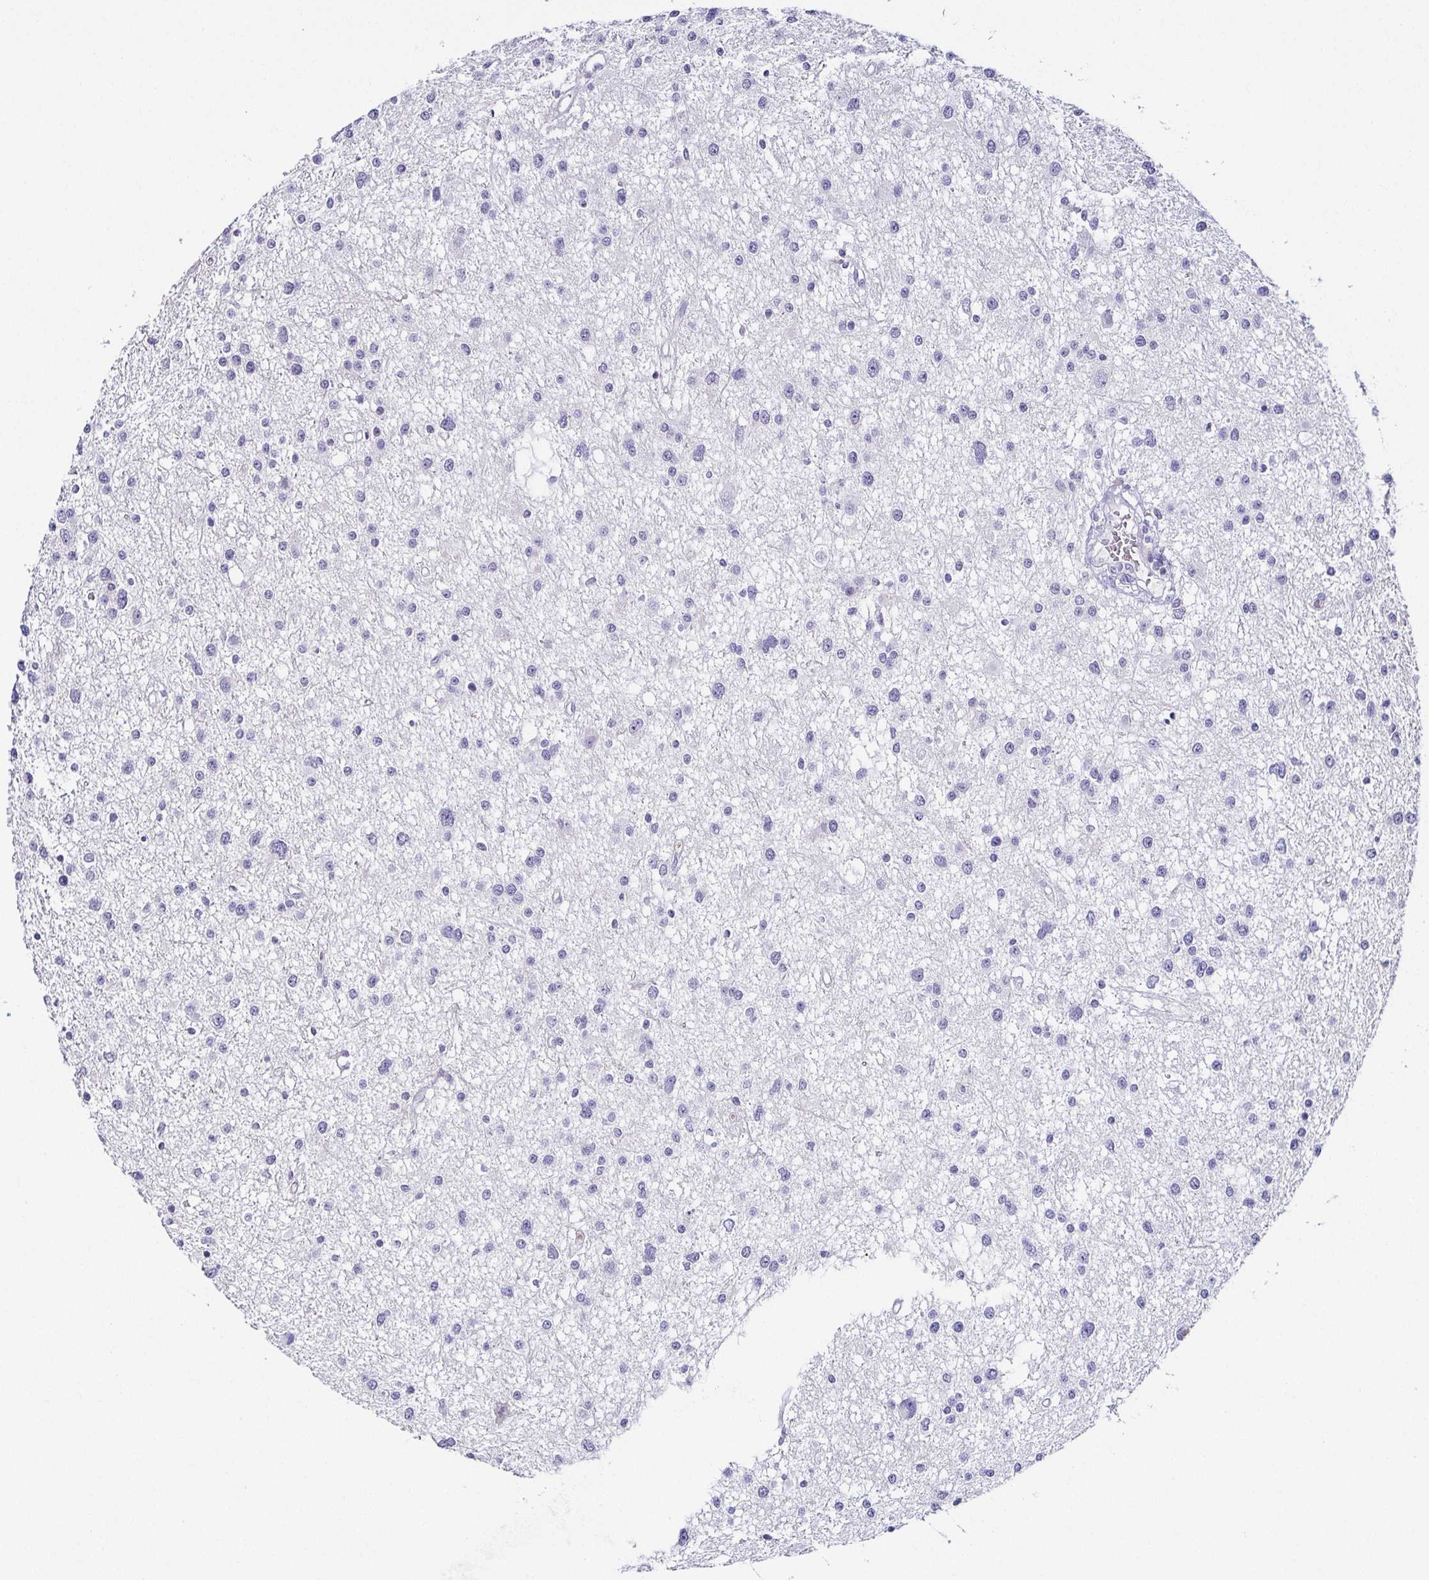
{"staining": {"intensity": "negative", "quantity": "none", "location": "none"}, "tissue": "glioma", "cell_type": "Tumor cells", "image_type": "cancer", "snomed": [{"axis": "morphology", "description": "Glioma, malignant, High grade"}, {"axis": "topography", "description": "Brain"}], "caption": "IHC micrograph of glioma stained for a protein (brown), which shows no positivity in tumor cells.", "gene": "FAM162B", "patient": {"sex": "male", "age": 54}}